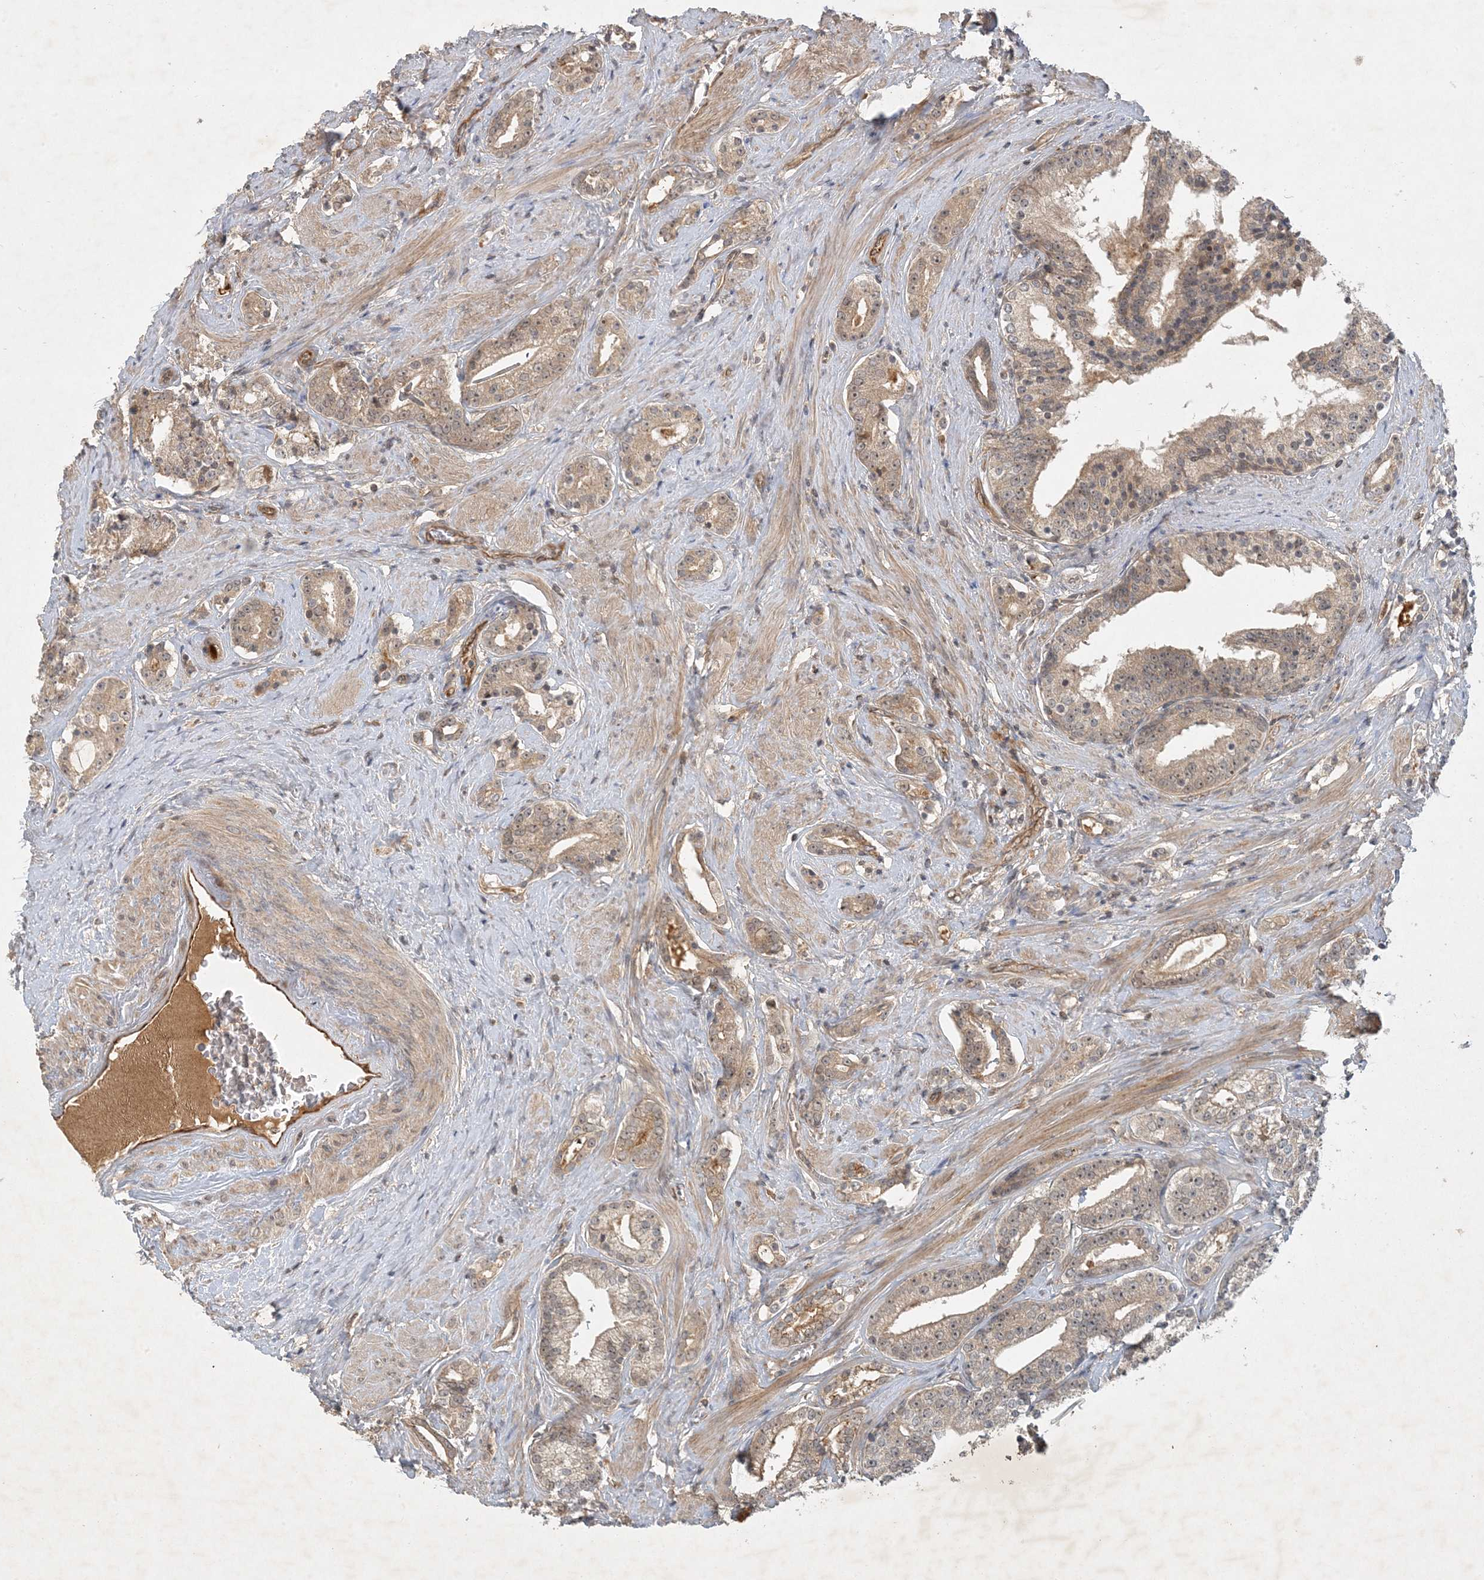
{"staining": {"intensity": "weak", "quantity": ">75%", "location": "cytoplasmic/membranous"}, "tissue": "prostate cancer", "cell_type": "Tumor cells", "image_type": "cancer", "snomed": [{"axis": "morphology", "description": "Adenocarcinoma, High grade"}, {"axis": "topography", "description": "Prostate"}], "caption": "Prostate cancer (high-grade adenocarcinoma) was stained to show a protein in brown. There is low levels of weak cytoplasmic/membranous staining in approximately >75% of tumor cells.", "gene": "ZCCHC4", "patient": {"sex": "male", "age": 58}}